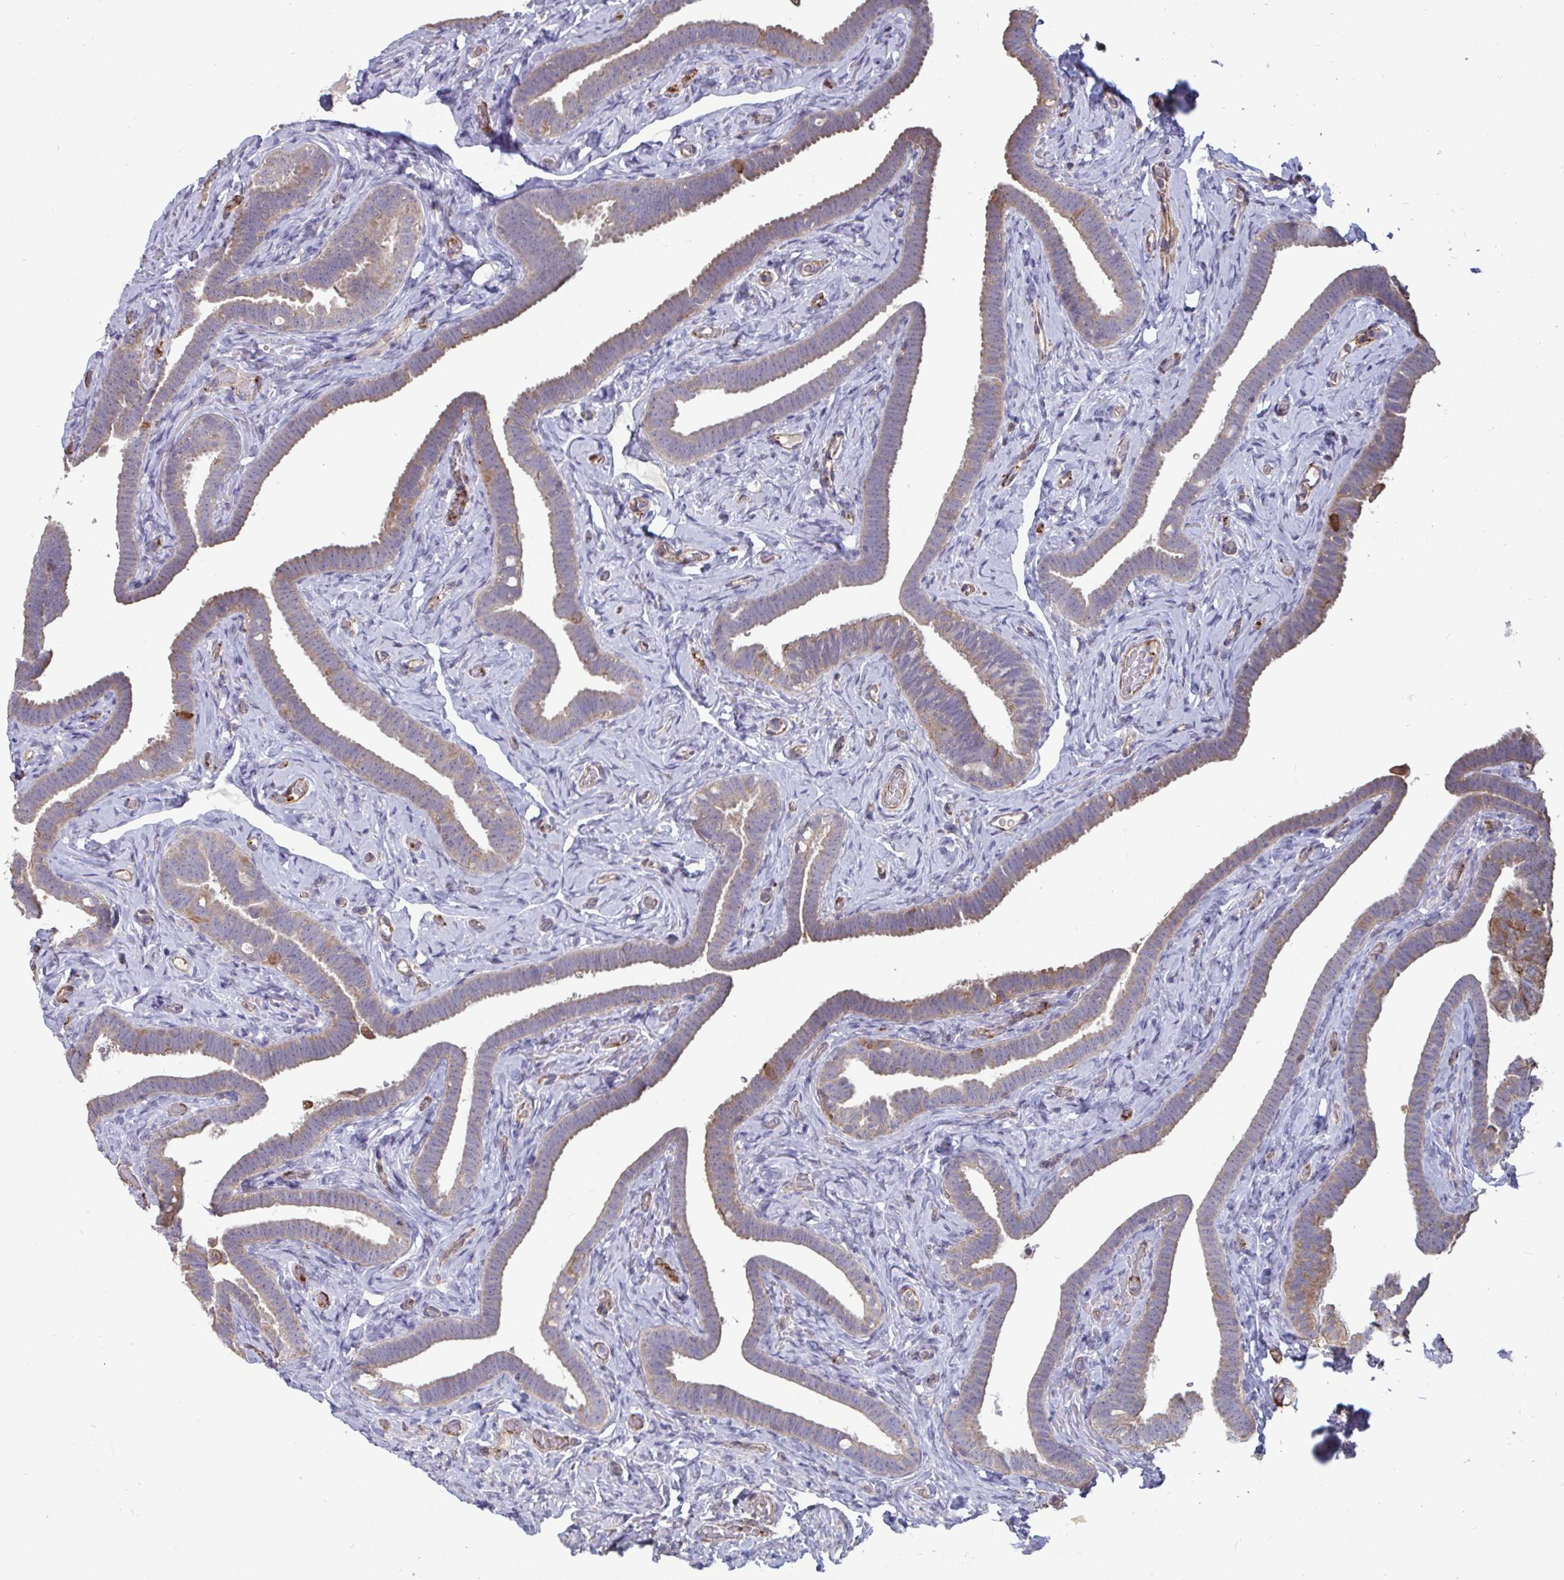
{"staining": {"intensity": "moderate", "quantity": "25%-75%", "location": "cytoplasmic/membranous"}, "tissue": "fallopian tube", "cell_type": "Glandular cells", "image_type": "normal", "snomed": [{"axis": "morphology", "description": "Normal tissue, NOS"}, {"axis": "topography", "description": "Fallopian tube"}], "caption": "This is an image of immunohistochemistry staining of benign fallopian tube, which shows moderate staining in the cytoplasmic/membranous of glandular cells.", "gene": "ISCU", "patient": {"sex": "female", "age": 69}}